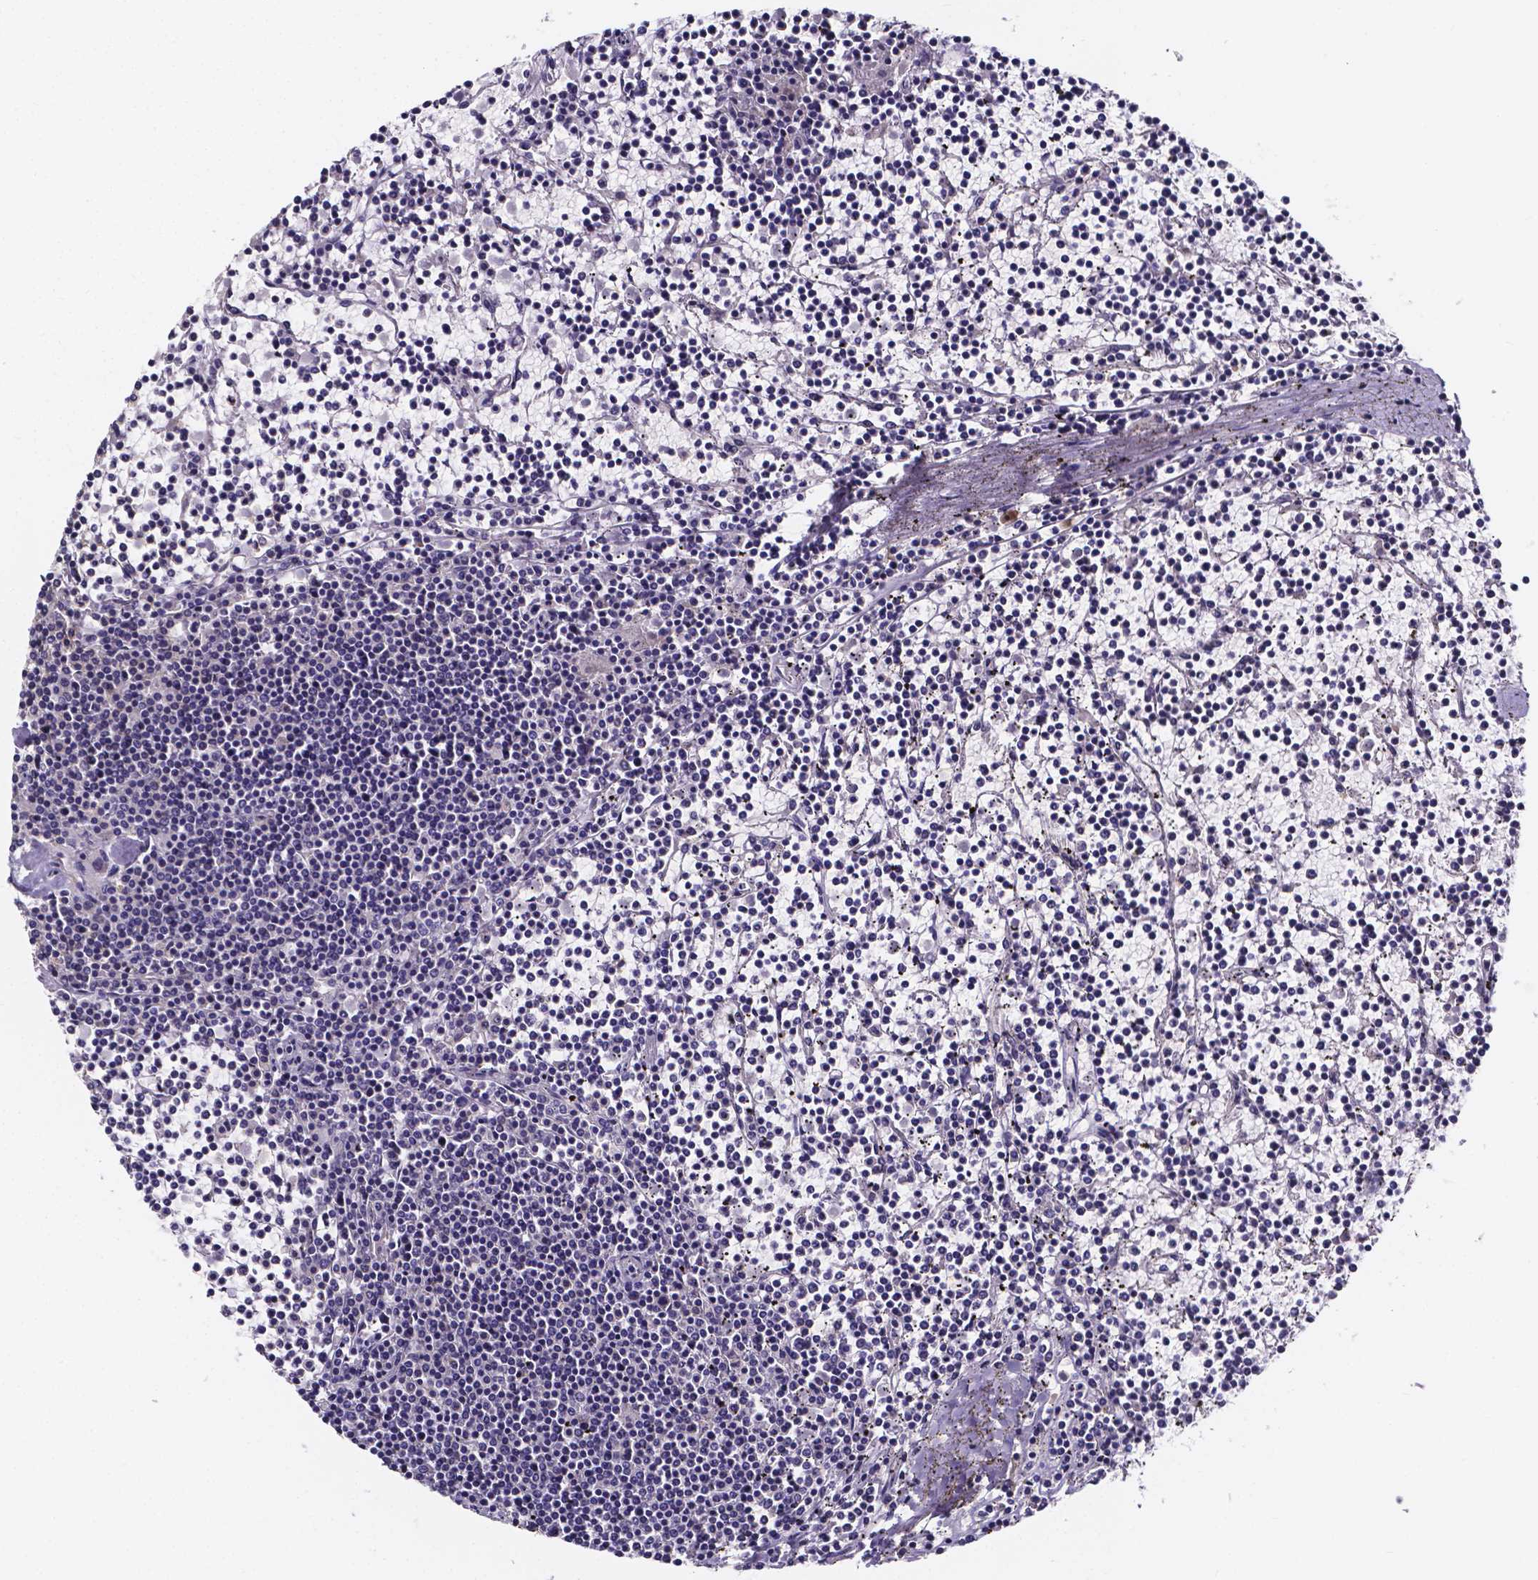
{"staining": {"intensity": "negative", "quantity": "none", "location": "none"}, "tissue": "lymphoma", "cell_type": "Tumor cells", "image_type": "cancer", "snomed": [{"axis": "morphology", "description": "Malignant lymphoma, non-Hodgkin's type, Low grade"}, {"axis": "topography", "description": "Spleen"}], "caption": "Tumor cells are negative for protein expression in human lymphoma. (DAB (3,3'-diaminobenzidine) immunohistochemistry visualized using brightfield microscopy, high magnification).", "gene": "SPOCD1", "patient": {"sex": "female", "age": 19}}